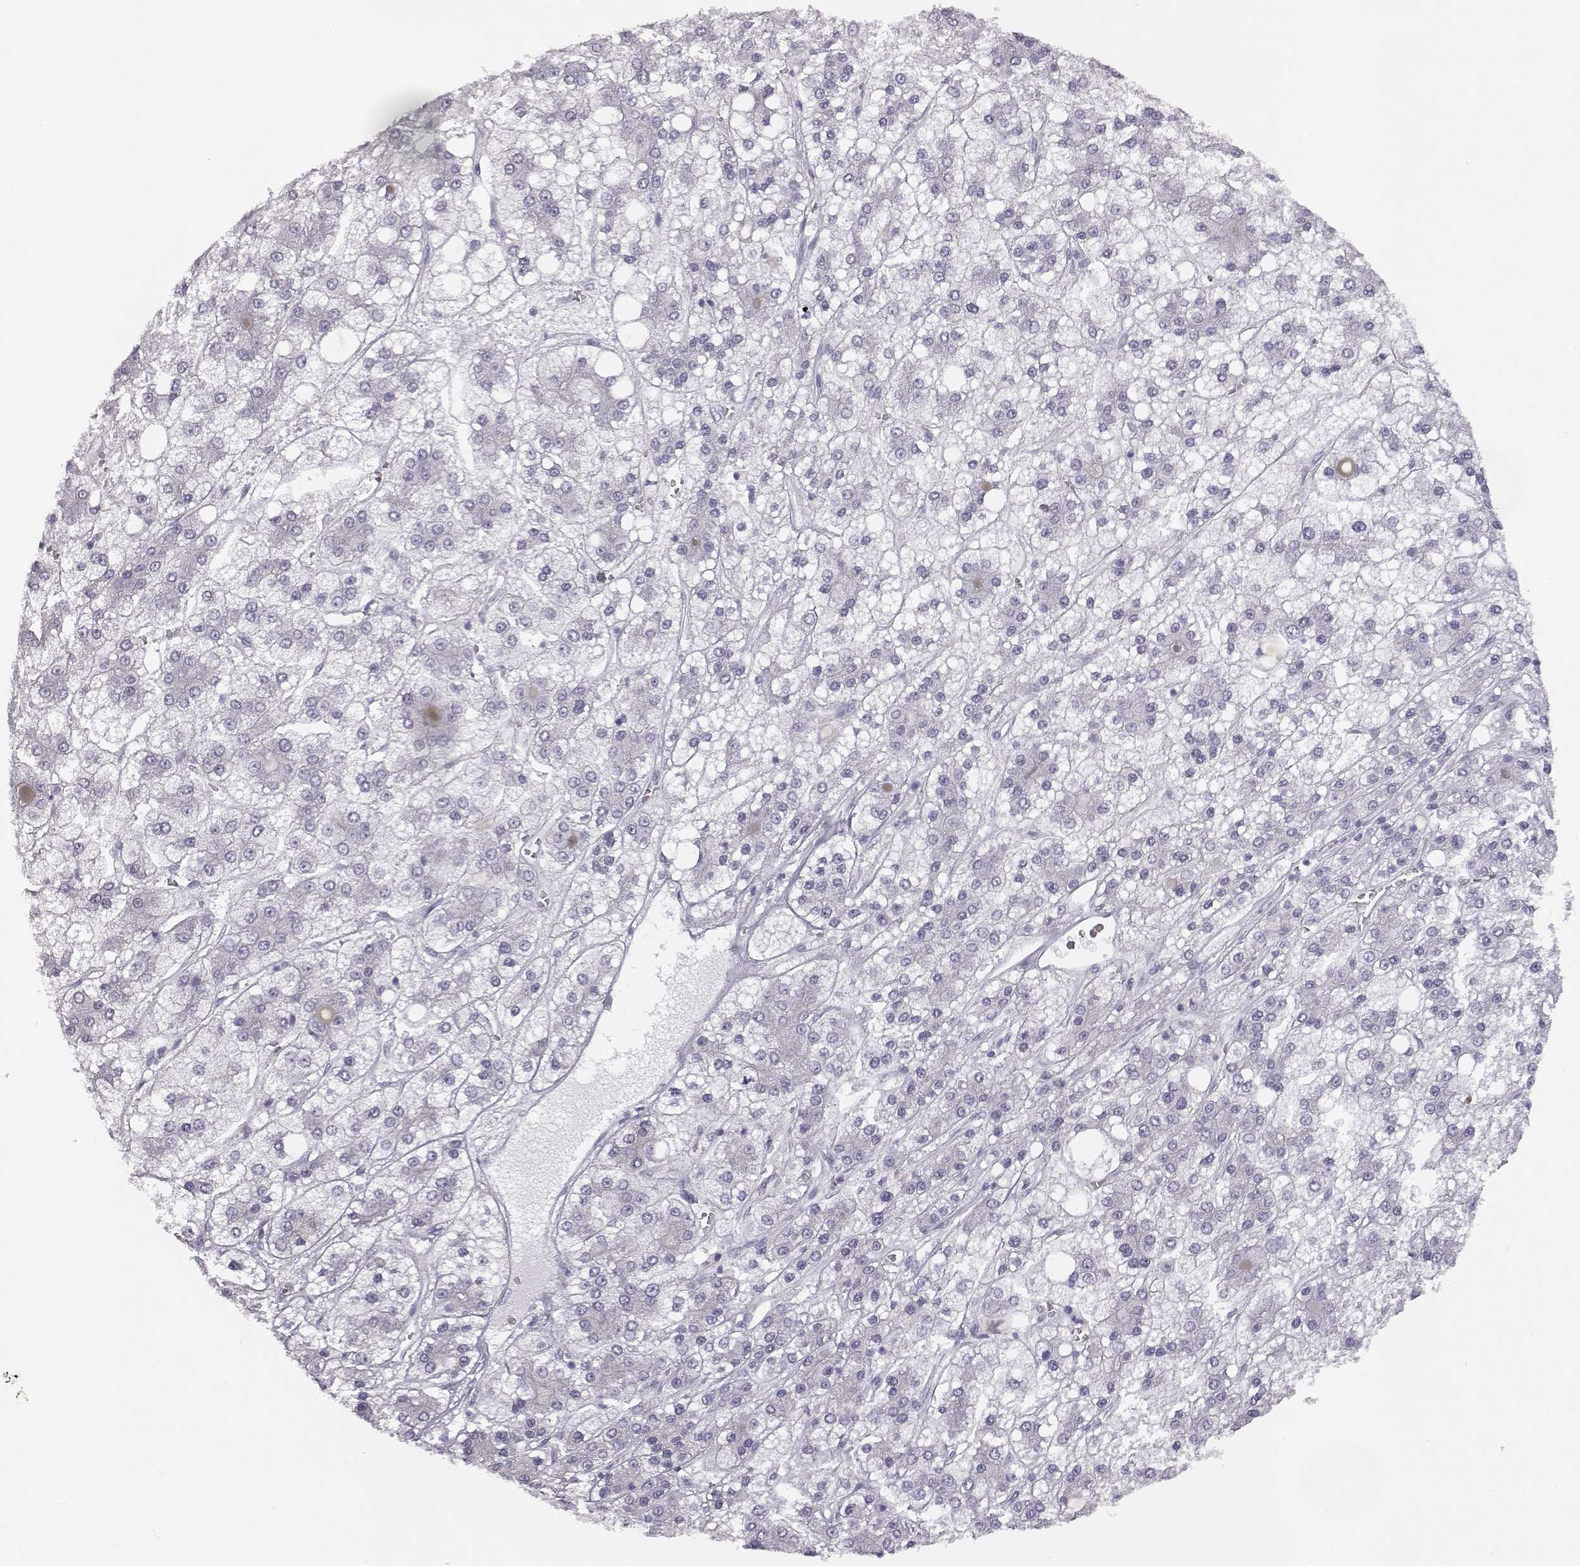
{"staining": {"intensity": "negative", "quantity": "none", "location": "none"}, "tissue": "liver cancer", "cell_type": "Tumor cells", "image_type": "cancer", "snomed": [{"axis": "morphology", "description": "Carcinoma, Hepatocellular, NOS"}, {"axis": "topography", "description": "Liver"}], "caption": "Human liver hepatocellular carcinoma stained for a protein using immunohistochemistry exhibits no positivity in tumor cells.", "gene": "MYCBPAP", "patient": {"sex": "male", "age": 73}}